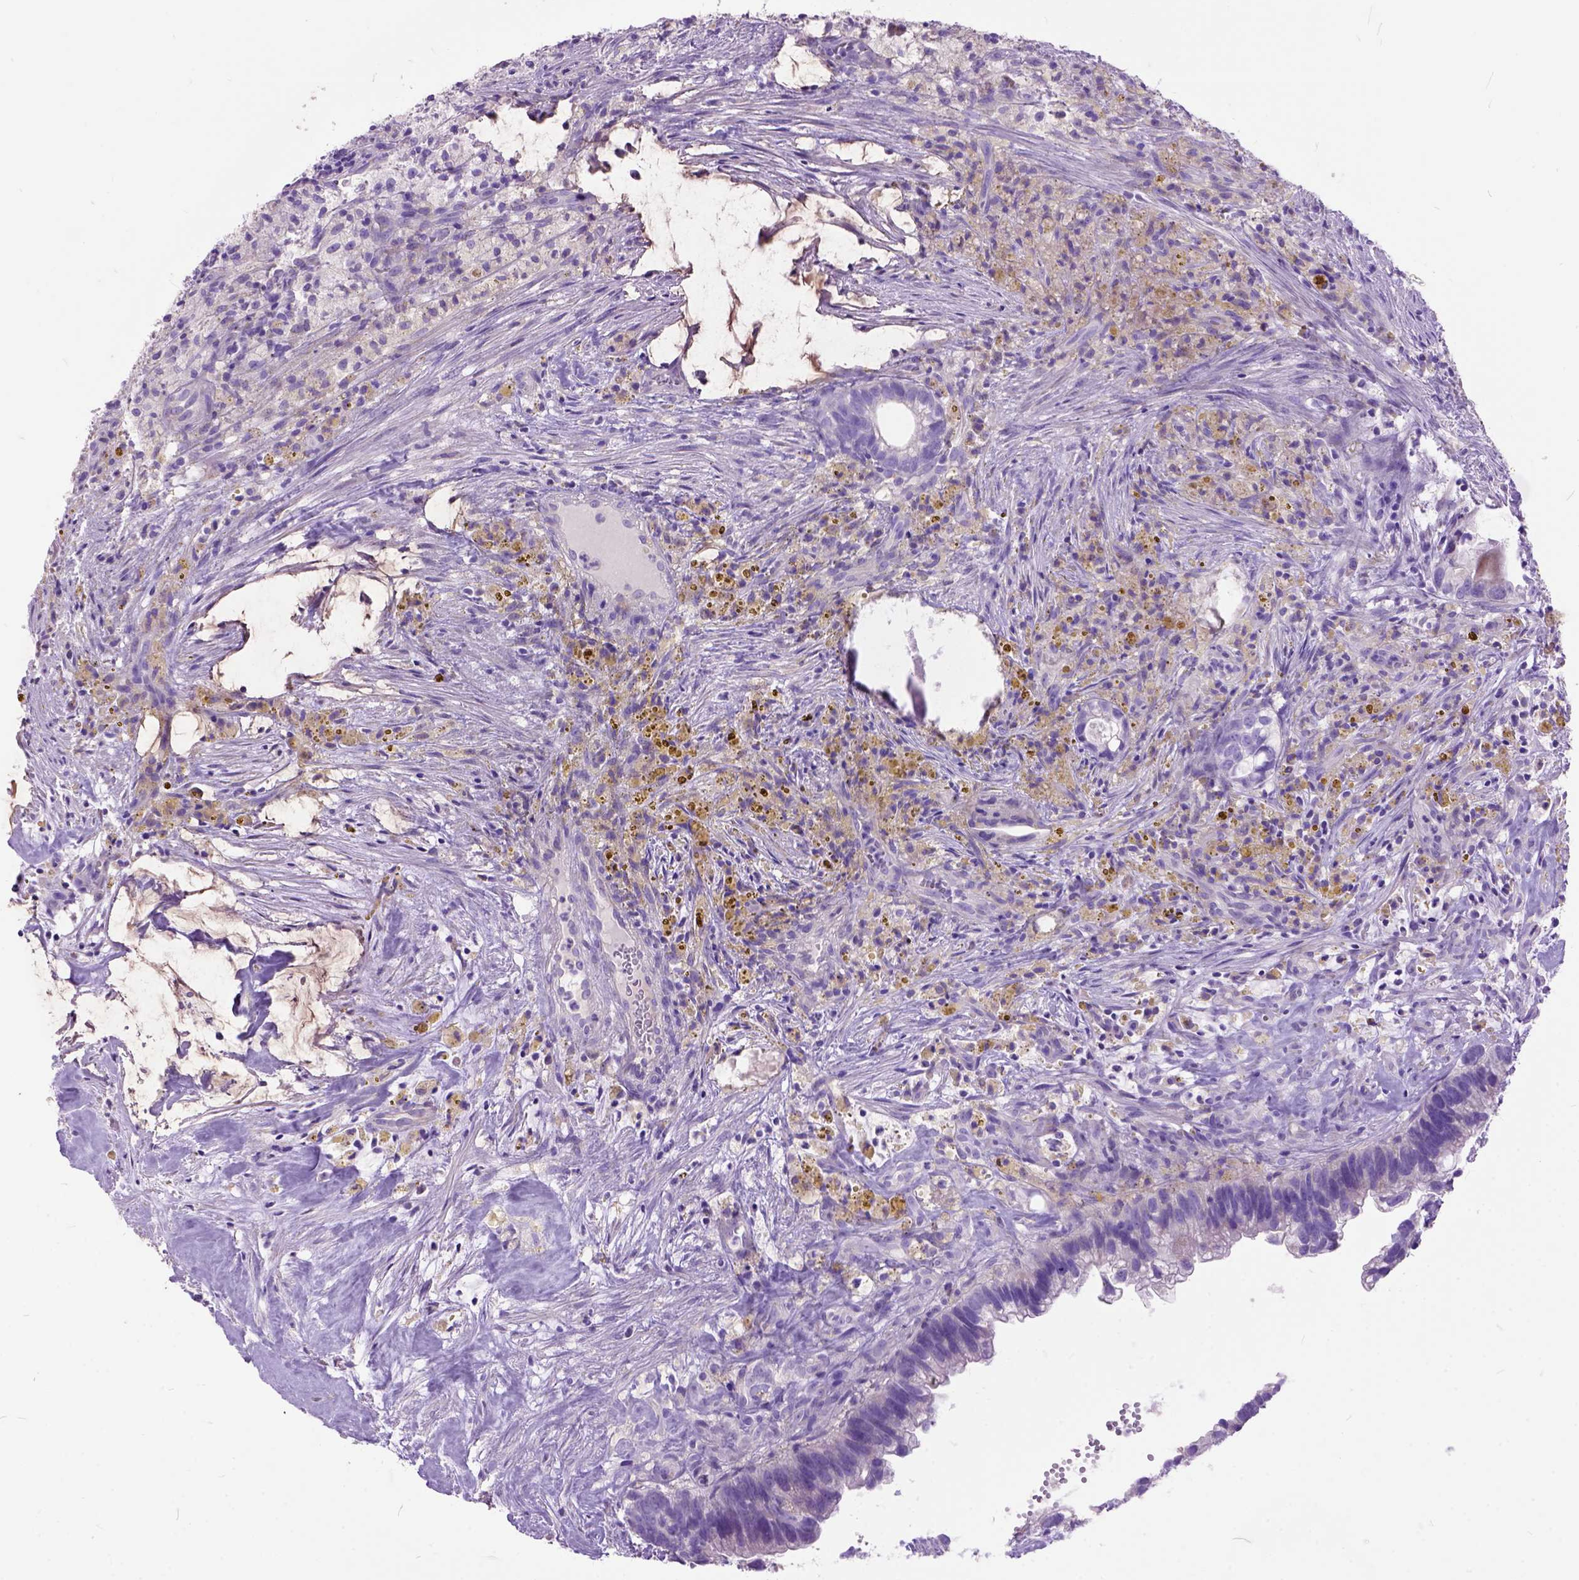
{"staining": {"intensity": "negative", "quantity": "none", "location": "none"}, "tissue": "head and neck cancer", "cell_type": "Tumor cells", "image_type": "cancer", "snomed": [{"axis": "morphology", "description": "Adenocarcinoma, NOS"}, {"axis": "topography", "description": "Head-Neck"}], "caption": "IHC histopathology image of neoplastic tissue: human adenocarcinoma (head and neck) stained with DAB (3,3'-diaminobenzidine) demonstrates no significant protein staining in tumor cells.", "gene": "MAPT", "patient": {"sex": "male", "age": 62}}